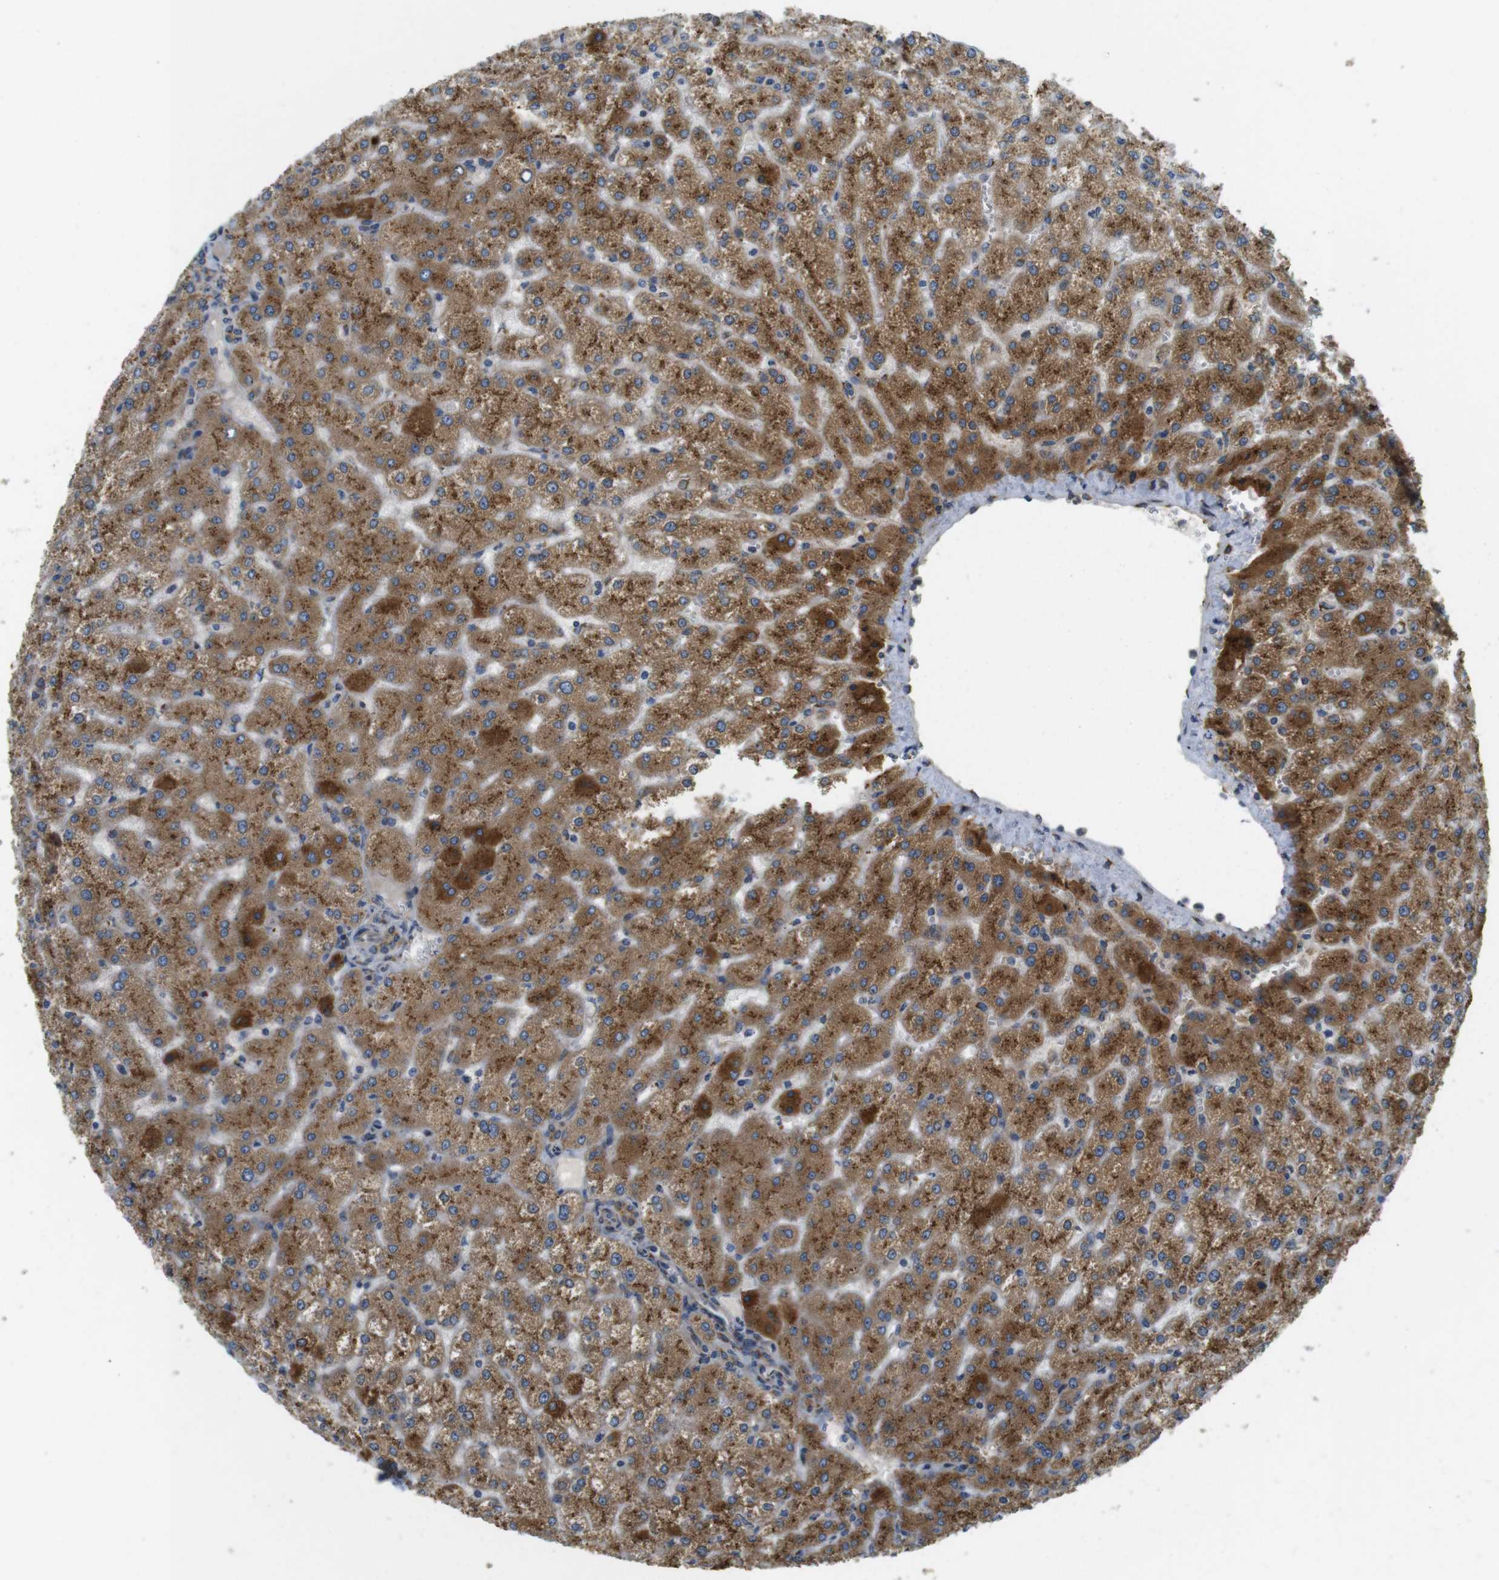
{"staining": {"intensity": "moderate", "quantity": ">75%", "location": "cytoplasmic/membranous"}, "tissue": "liver", "cell_type": "Cholangiocytes", "image_type": "normal", "snomed": [{"axis": "morphology", "description": "Normal tissue, NOS"}, {"axis": "topography", "description": "Liver"}], "caption": "This histopathology image shows IHC staining of normal liver, with medium moderate cytoplasmic/membranous staining in about >75% of cholangiocytes.", "gene": "TMEM143", "patient": {"sex": "female", "age": 32}}